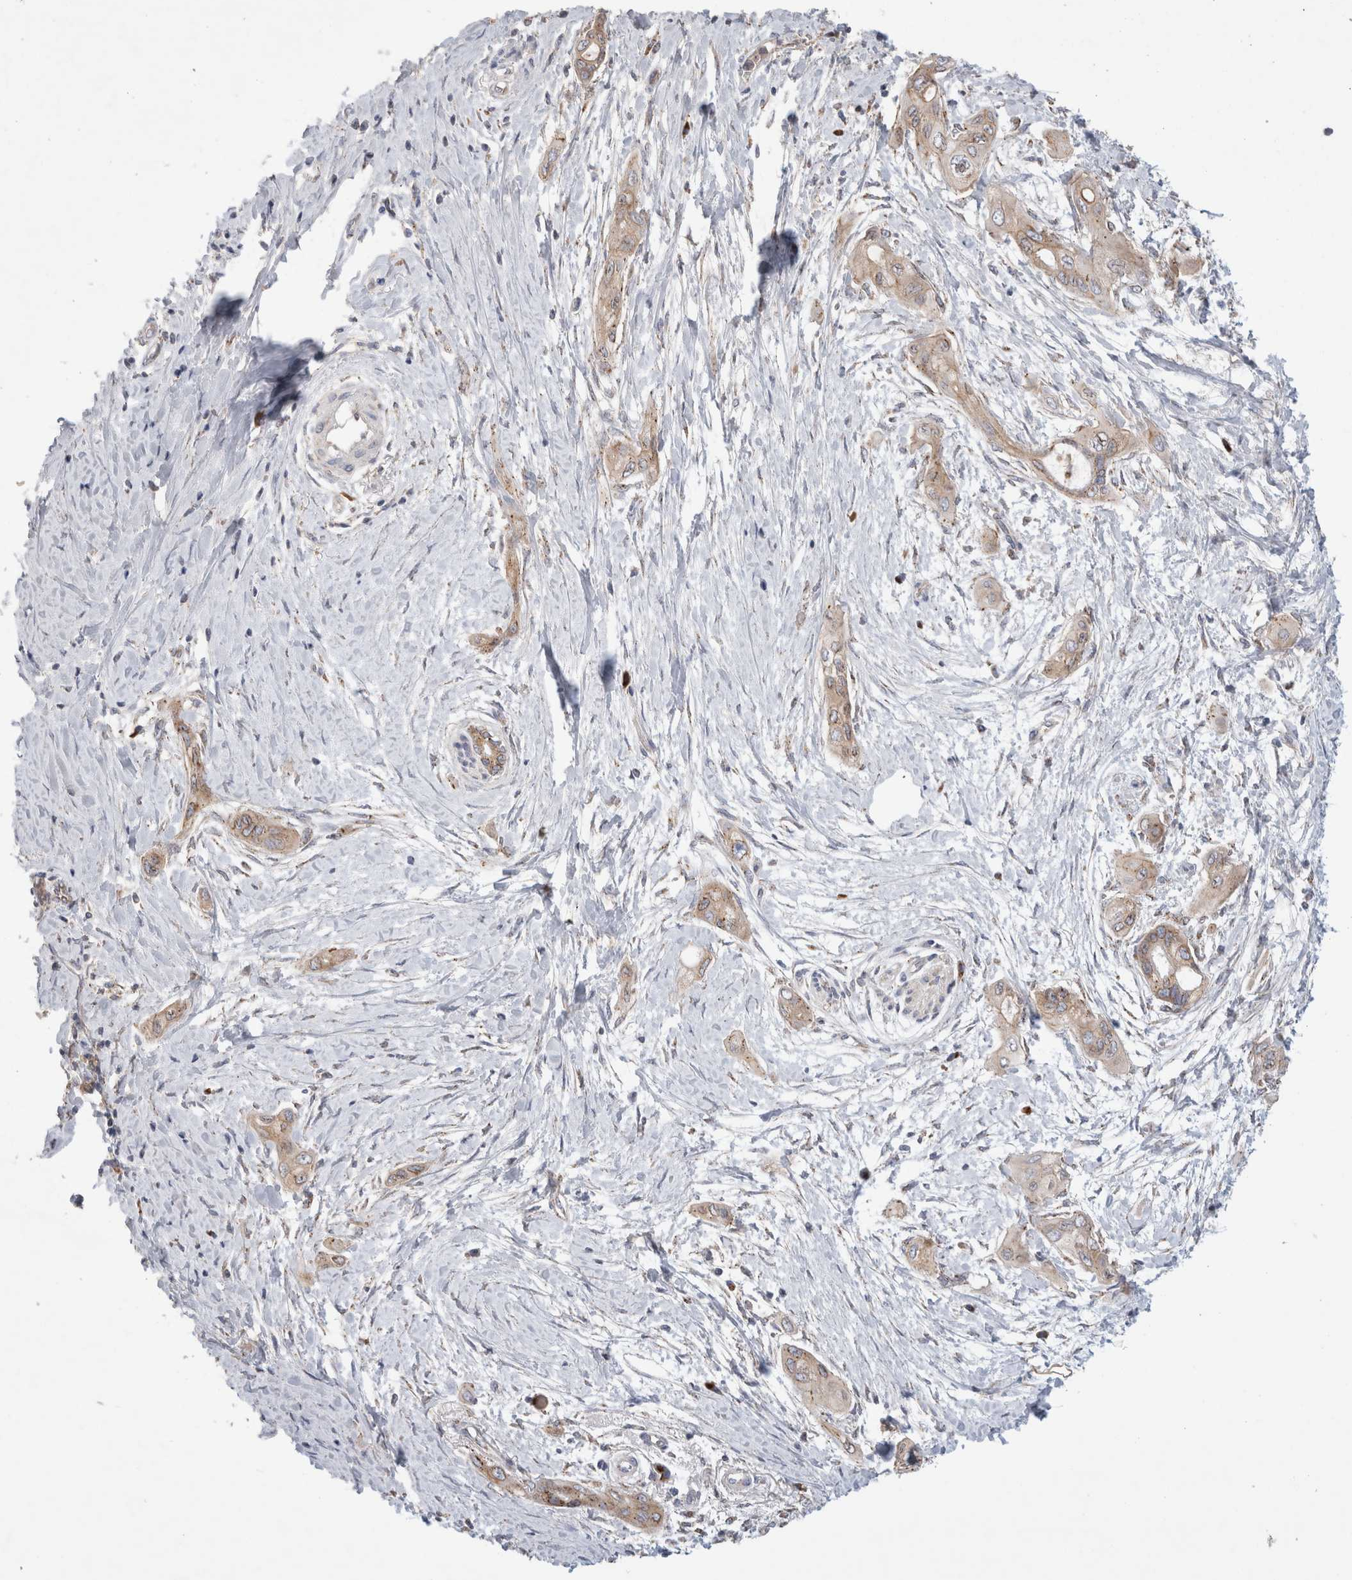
{"staining": {"intensity": "moderate", "quantity": ">75%", "location": "cytoplasmic/membranous"}, "tissue": "pancreatic cancer", "cell_type": "Tumor cells", "image_type": "cancer", "snomed": [{"axis": "morphology", "description": "Adenocarcinoma, NOS"}, {"axis": "topography", "description": "Pancreas"}], "caption": "Pancreatic cancer stained with DAB immunohistochemistry (IHC) exhibits medium levels of moderate cytoplasmic/membranous positivity in about >75% of tumor cells. The protein of interest is stained brown, and the nuclei are stained in blue (DAB IHC with brightfield microscopy, high magnification).", "gene": "IARS2", "patient": {"sex": "male", "age": 59}}